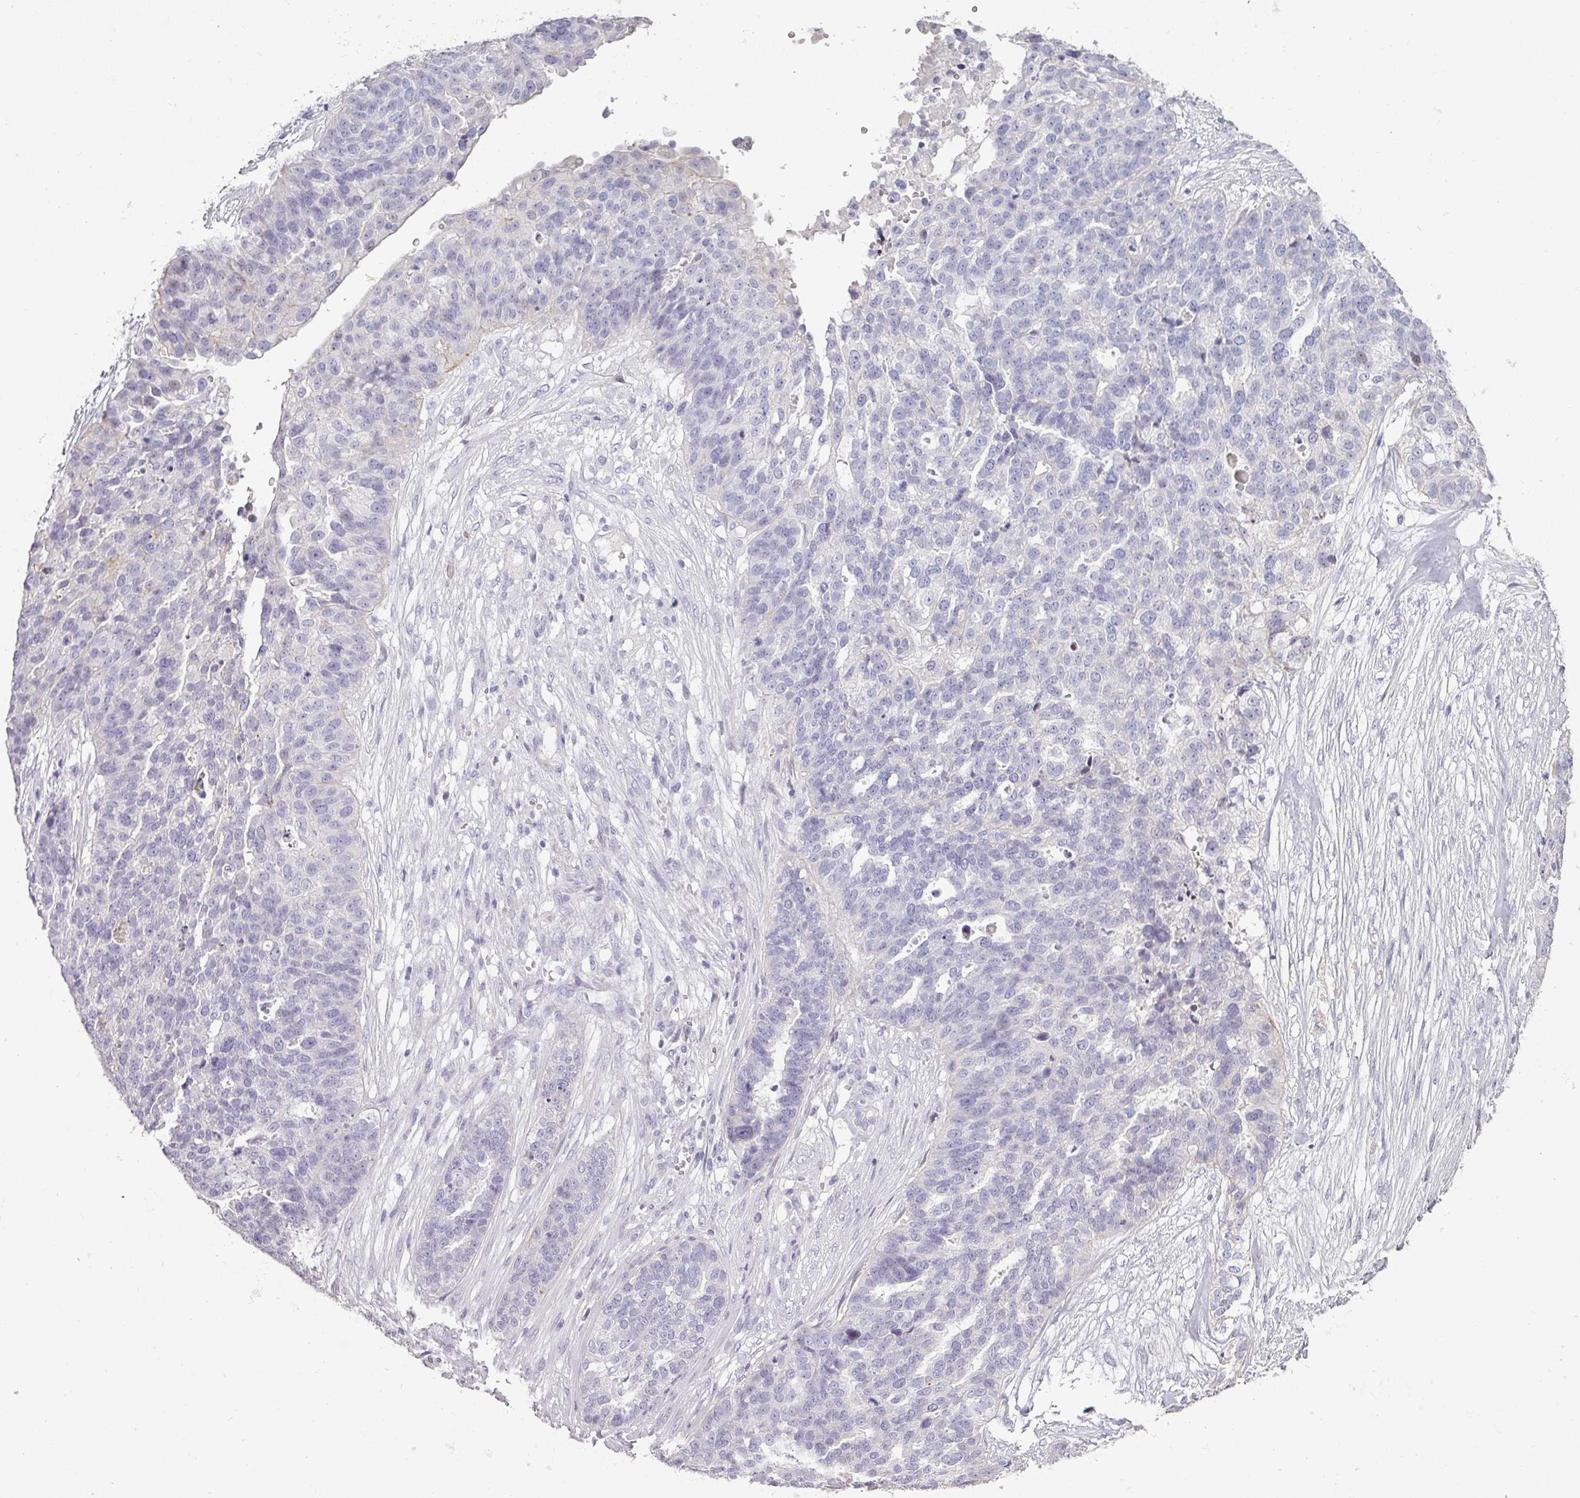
{"staining": {"intensity": "negative", "quantity": "none", "location": "none"}, "tissue": "ovarian cancer", "cell_type": "Tumor cells", "image_type": "cancer", "snomed": [{"axis": "morphology", "description": "Cystadenocarcinoma, serous, NOS"}, {"axis": "topography", "description": "Ovary"}], "caption": "Image shows no significant protein staining in tumor cells of ovarian cancer (serous cystadenocarcinoma).", "gene": "GTF2H3", "patient": {"sex": "female", "age": 59}}